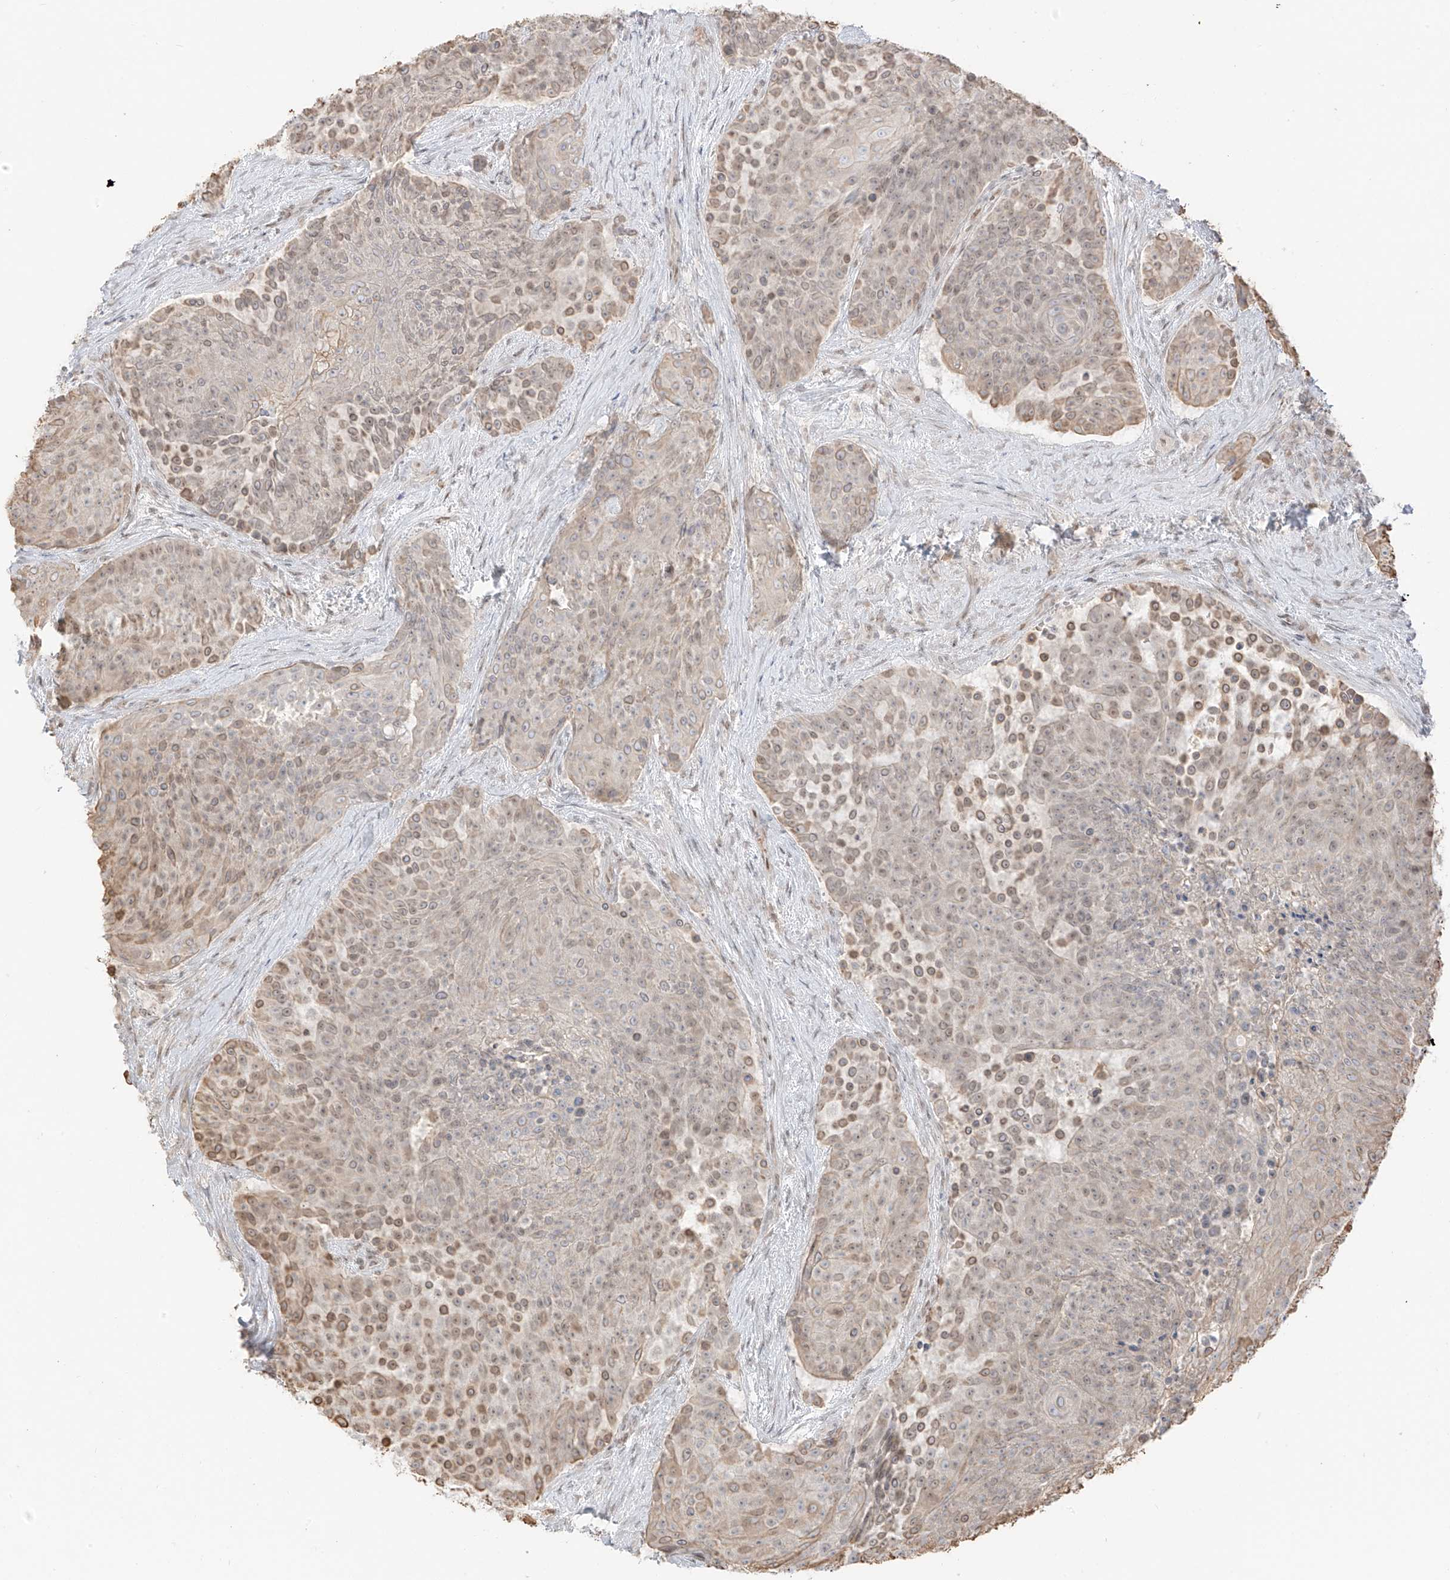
{"staining": {"intensity": "moderate", "quantity": "25%-75%", "location": "cytoplasmic/membranous"}, "tissue": "urothelial cancer", "cell_type": "Tumor cells", "image_type": "cancer", "snomed": [{"axis": "morphology", "description": "Urothelial carcinoma, High grade"}, {"axis": "topography", "description": "Urinary bladder"}], "caption": "Immunohistochemistry (IHC) (DAB (3,3'-diaminobenzidine)) staining of human urothelial cancer reveals moderate cytoplasmic/membranous protein positivity in about 25%-75% of tumor cells.", "gene": "ZNF774", "patient": {"sex": "female", "age": 63}}